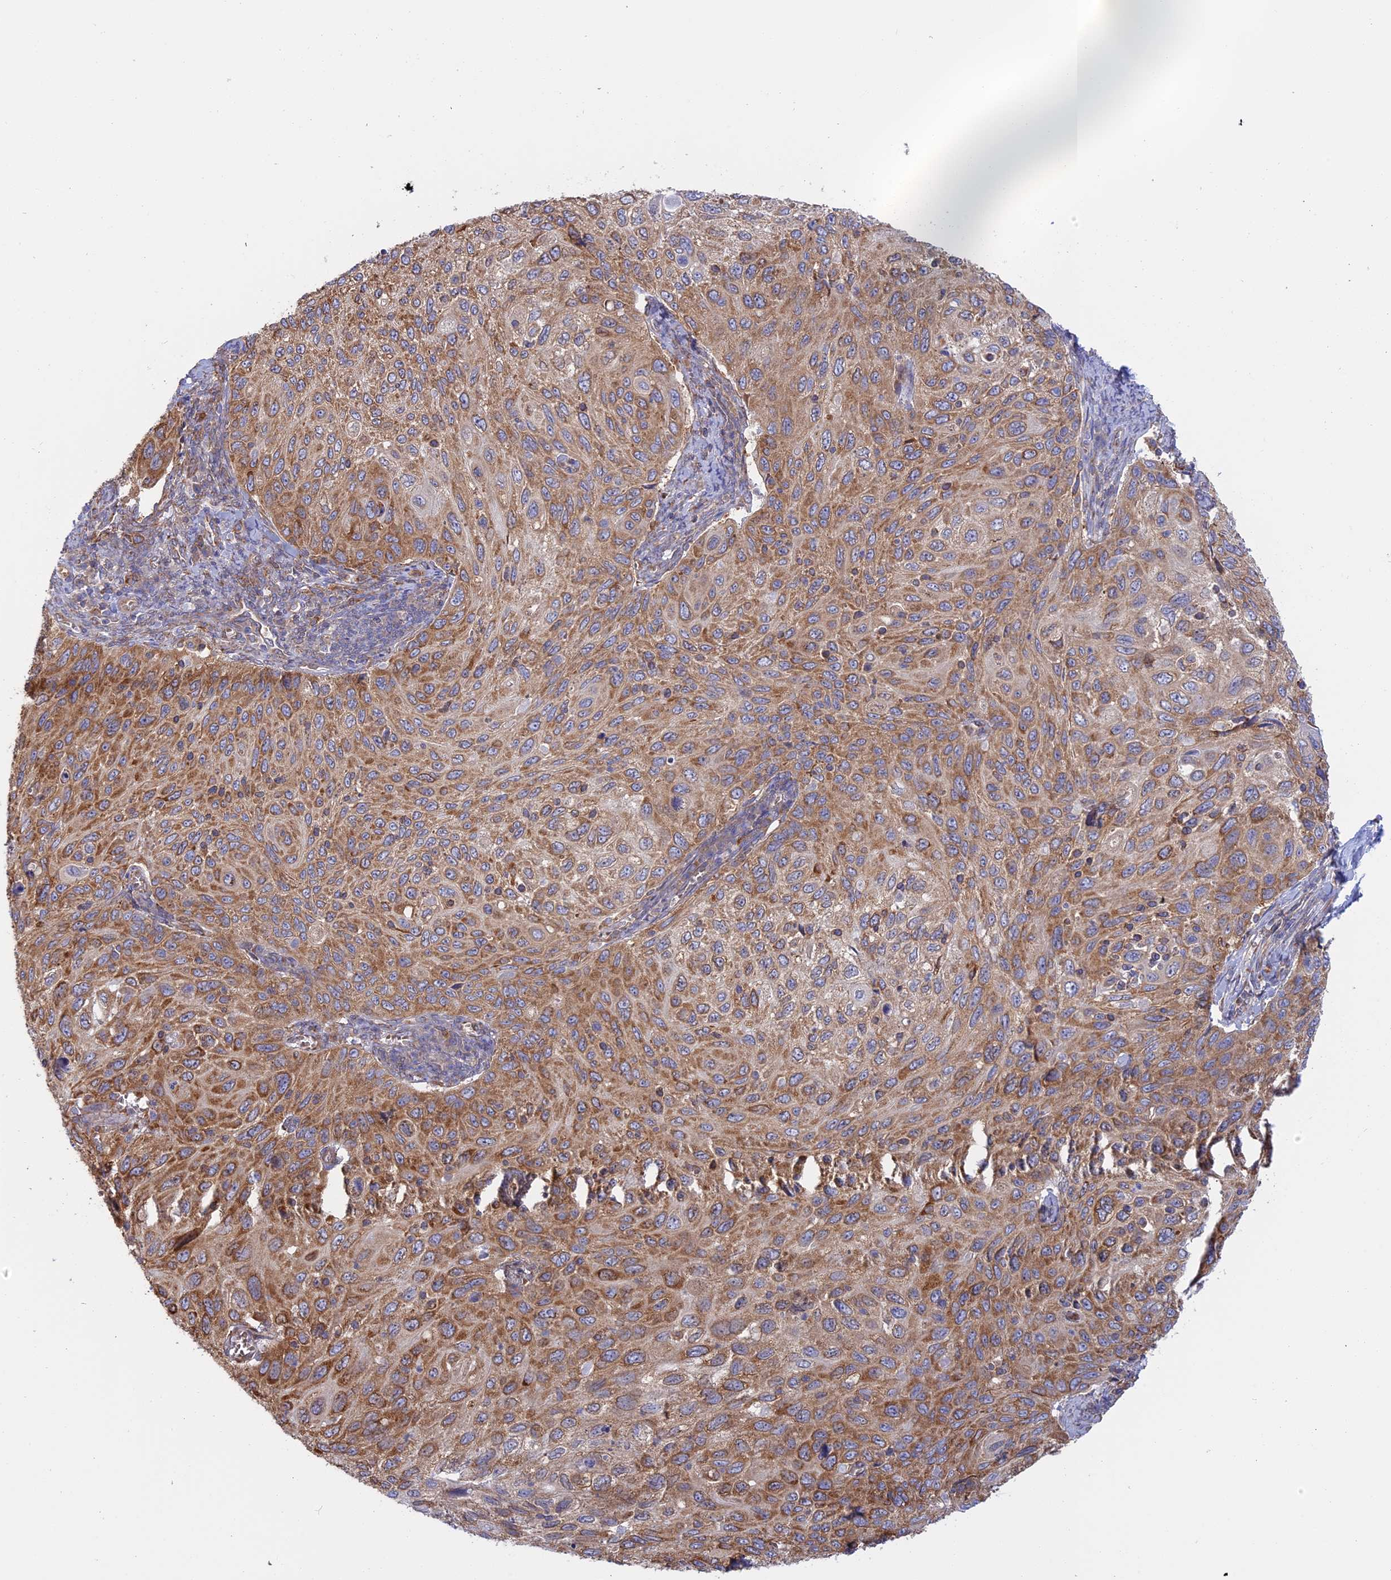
{"staining": {"intensity": "moderate", "quantity": ">75%", "location": "cytoplasmic/membranous"}, "tissue": "cervical cancer", "cell_type": "Tumor cells", "image_type": "cancer", "snomed": [{"axis": "morphology", "description": "Squamous cell carcinoma, NOS"}, {"axis": "topography", "description": "Cervix"}], "caption": "Moderate cytoplasmic/membranous protein expression is seen in about >75% of tumor cells in squamous cell carcinoma (cervical).", "gene": "GMIP", "patient": {"sex": "female", "age": 70}}